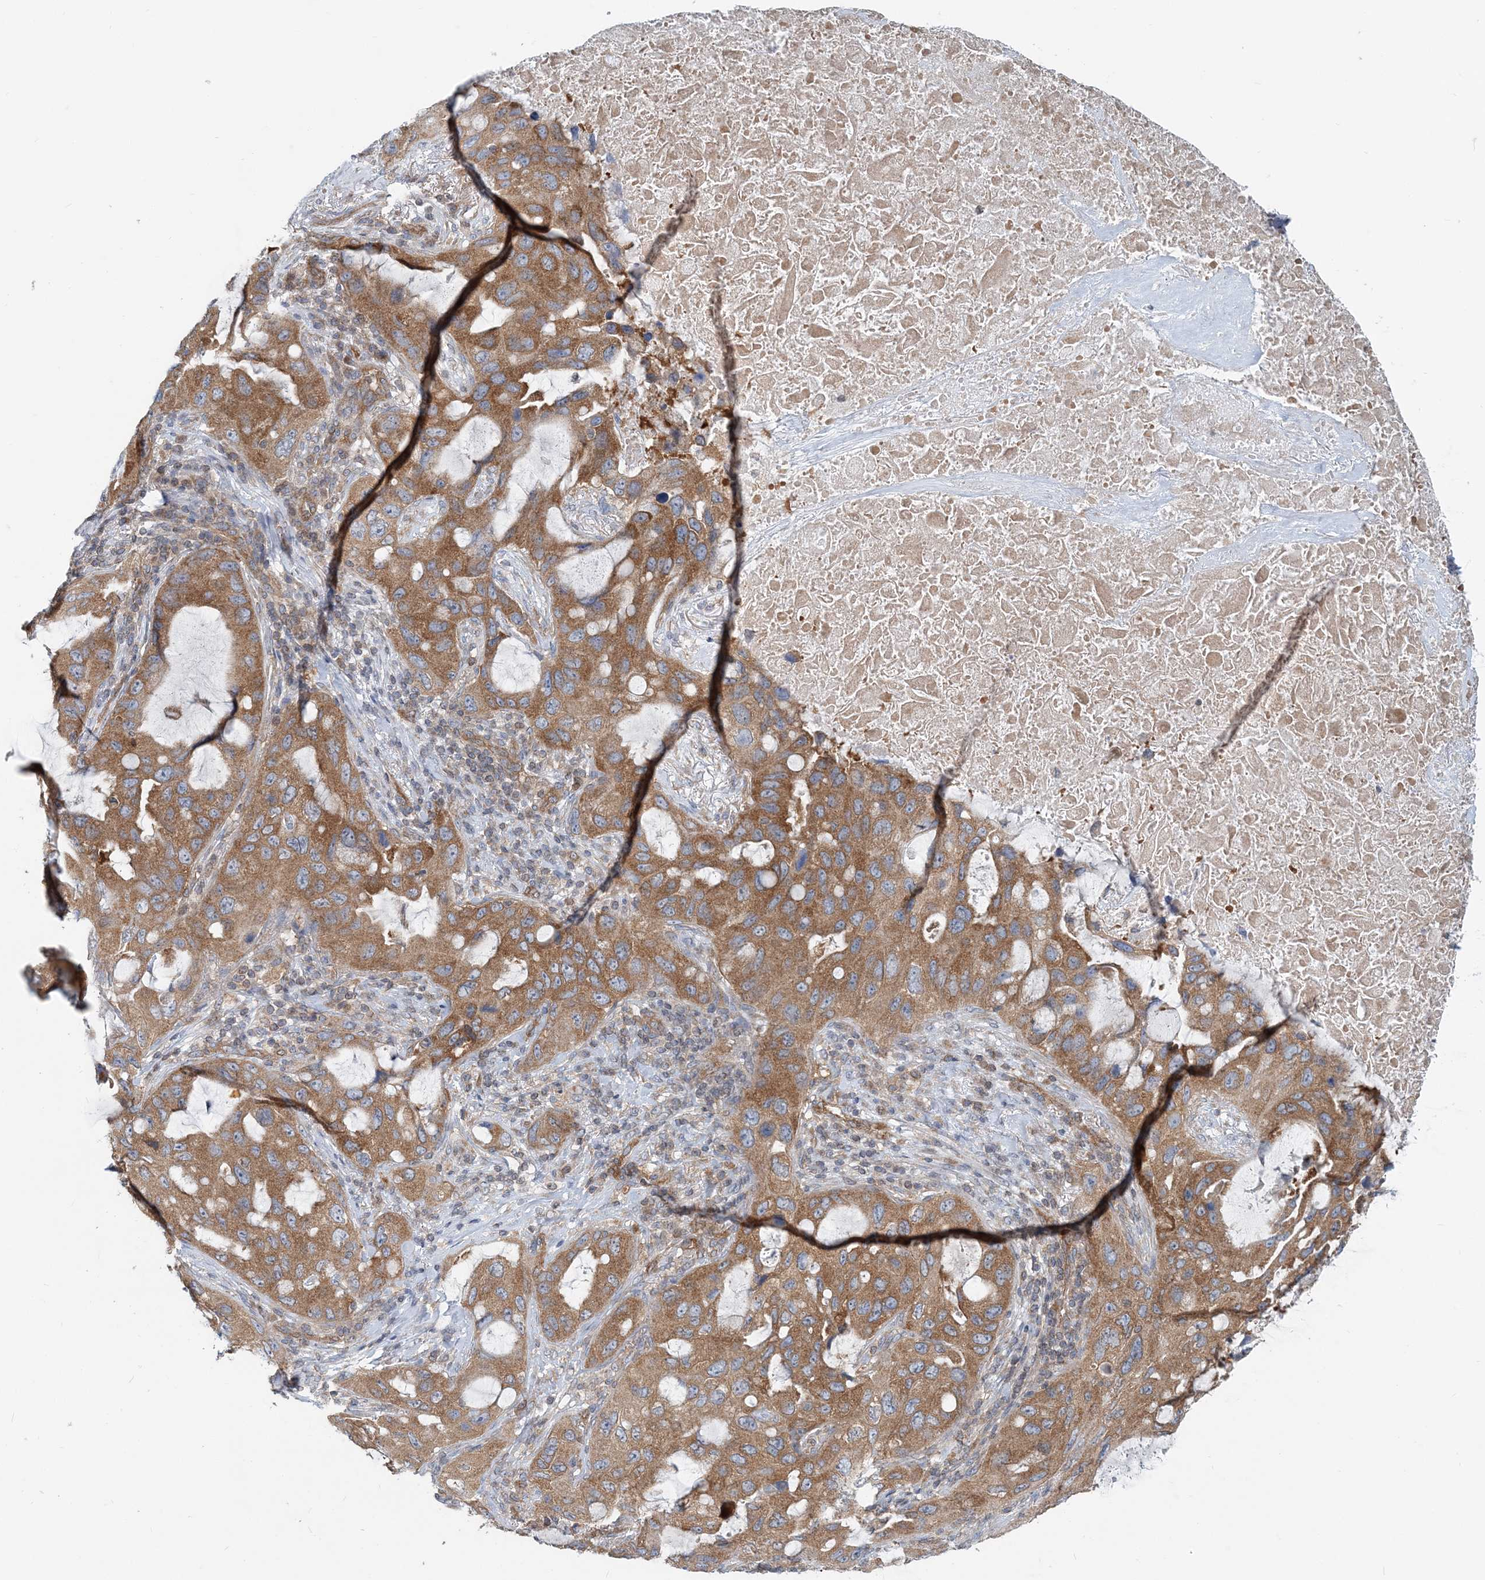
{"staining": {"intensity": "moderate", "quantity": ">75%", "location": "cytoplasmic/membranous"}, "tissue": "lung cancer", "cell_type": "Tumor cells", "image_type": "cancer", "snomed": [{"axis": "morphology", "description": "Squamous cell carcinoma, NOS"}, {"axis": "topography", "description": "Lung"}], "caption": "Tumor cells demonstrate medium levels of moderate cytoplasmic/membranous staining in approximately >75% of cells in squamous cell carcinoma (lung). (DAB (3,3'-diaminobenzidine) IHC with brightfield microscopy, high magnification).", "gene": "MOB4", "patient": {"sex": "female", "age": 73}}